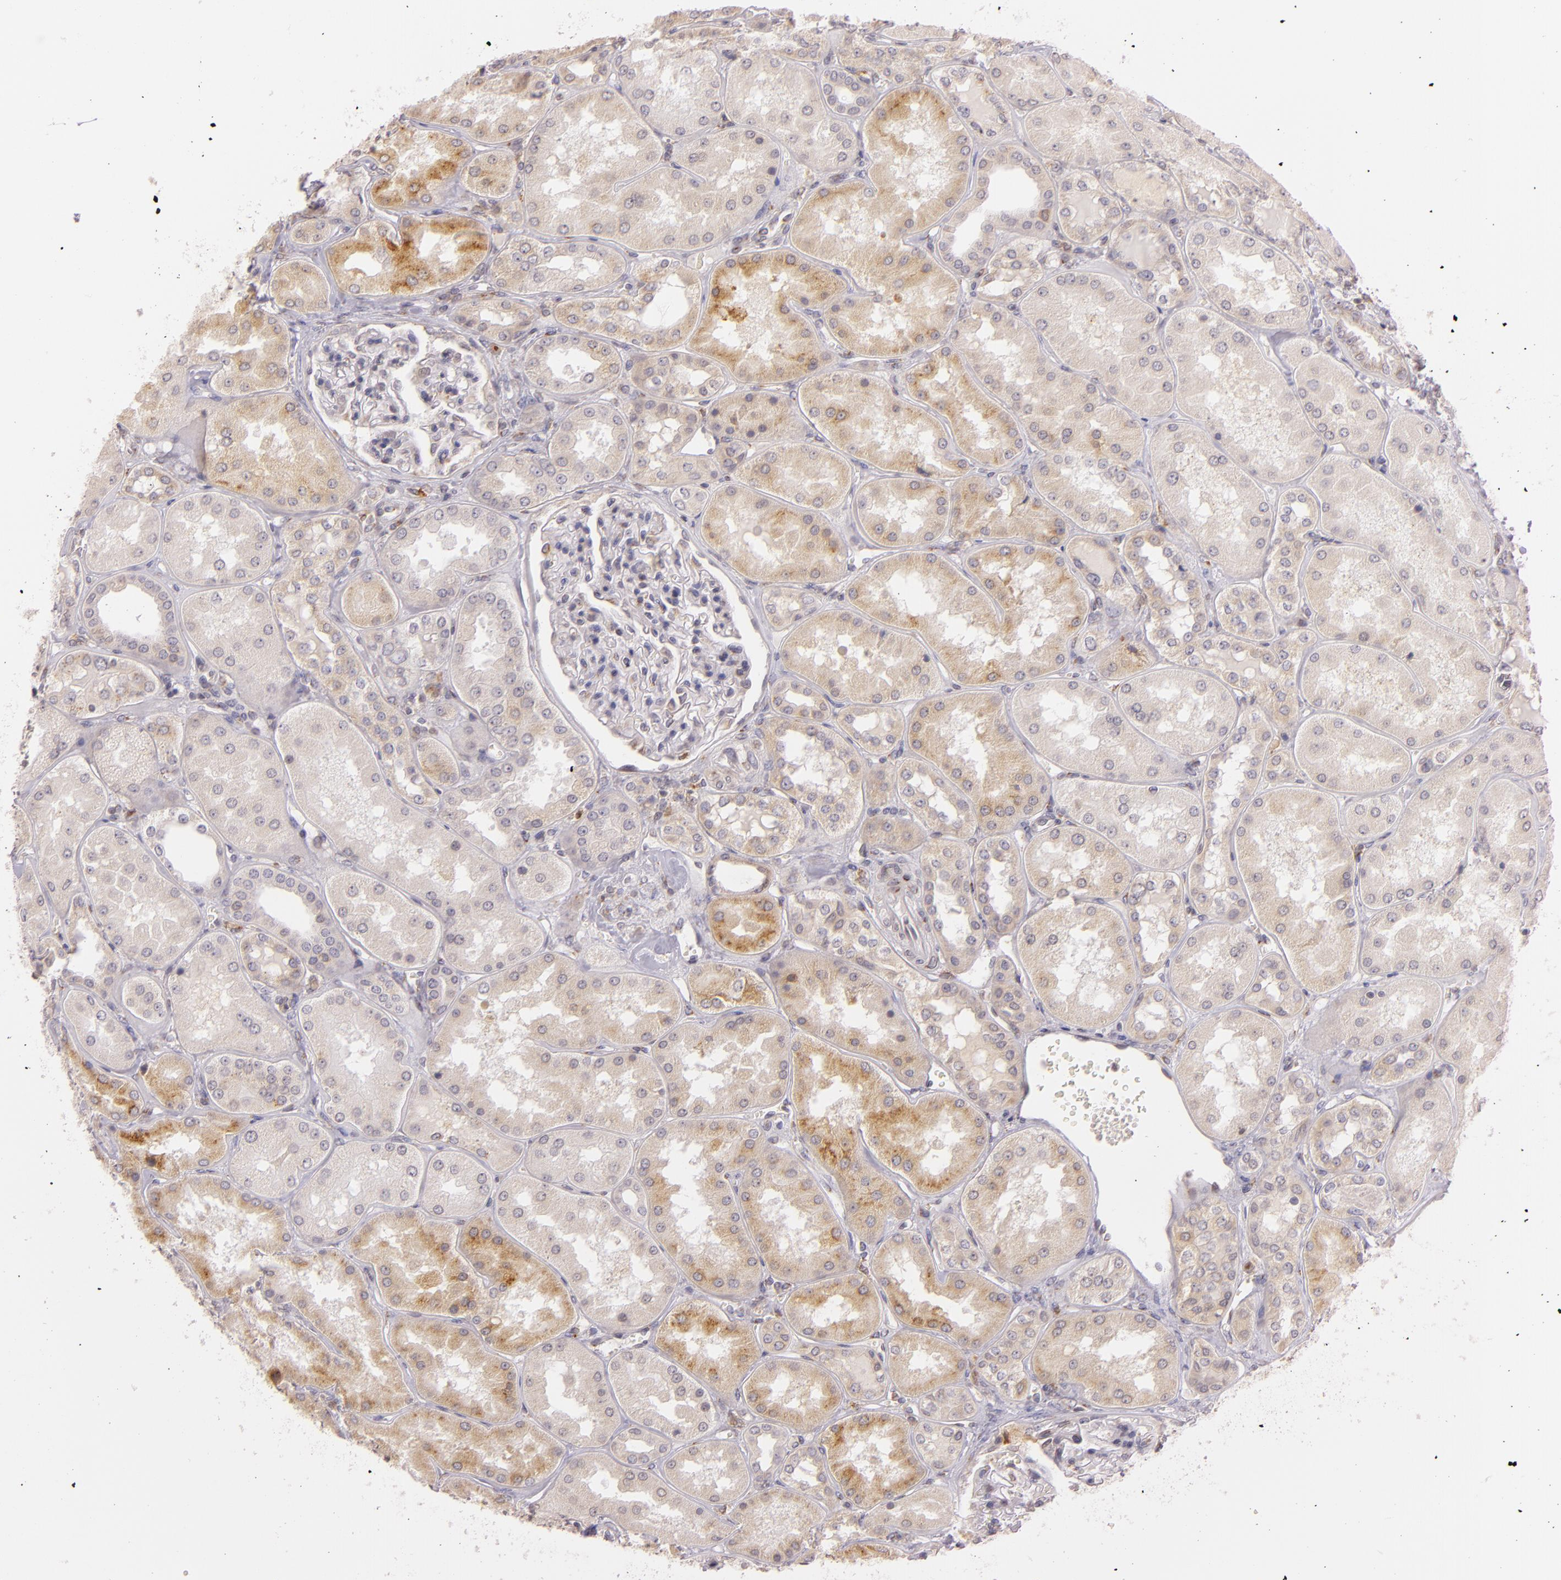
{"staining": {"intensity": "moderate", "quantity": "25%-75%", "location": "cytoplasmic/membranous"}, "tissue": "kidney", "cell_type": "Cells in glomeruli", "image_type": "normal", "snomed": [{"axis": "morphology", "description": "Normal tissue, NOS"}, {"axis": "topography", "description": "Kidney"}], "caption": "A high-resolution photomicrograph shows immunohistochemistry staining of normal kidney, which exhibits moderate cytoplasmic/membranous staining in approximately 25%-75% of cells in glomeruli.", "gene": "LGMN", "patient": {"sex": "female", "age": 56}}